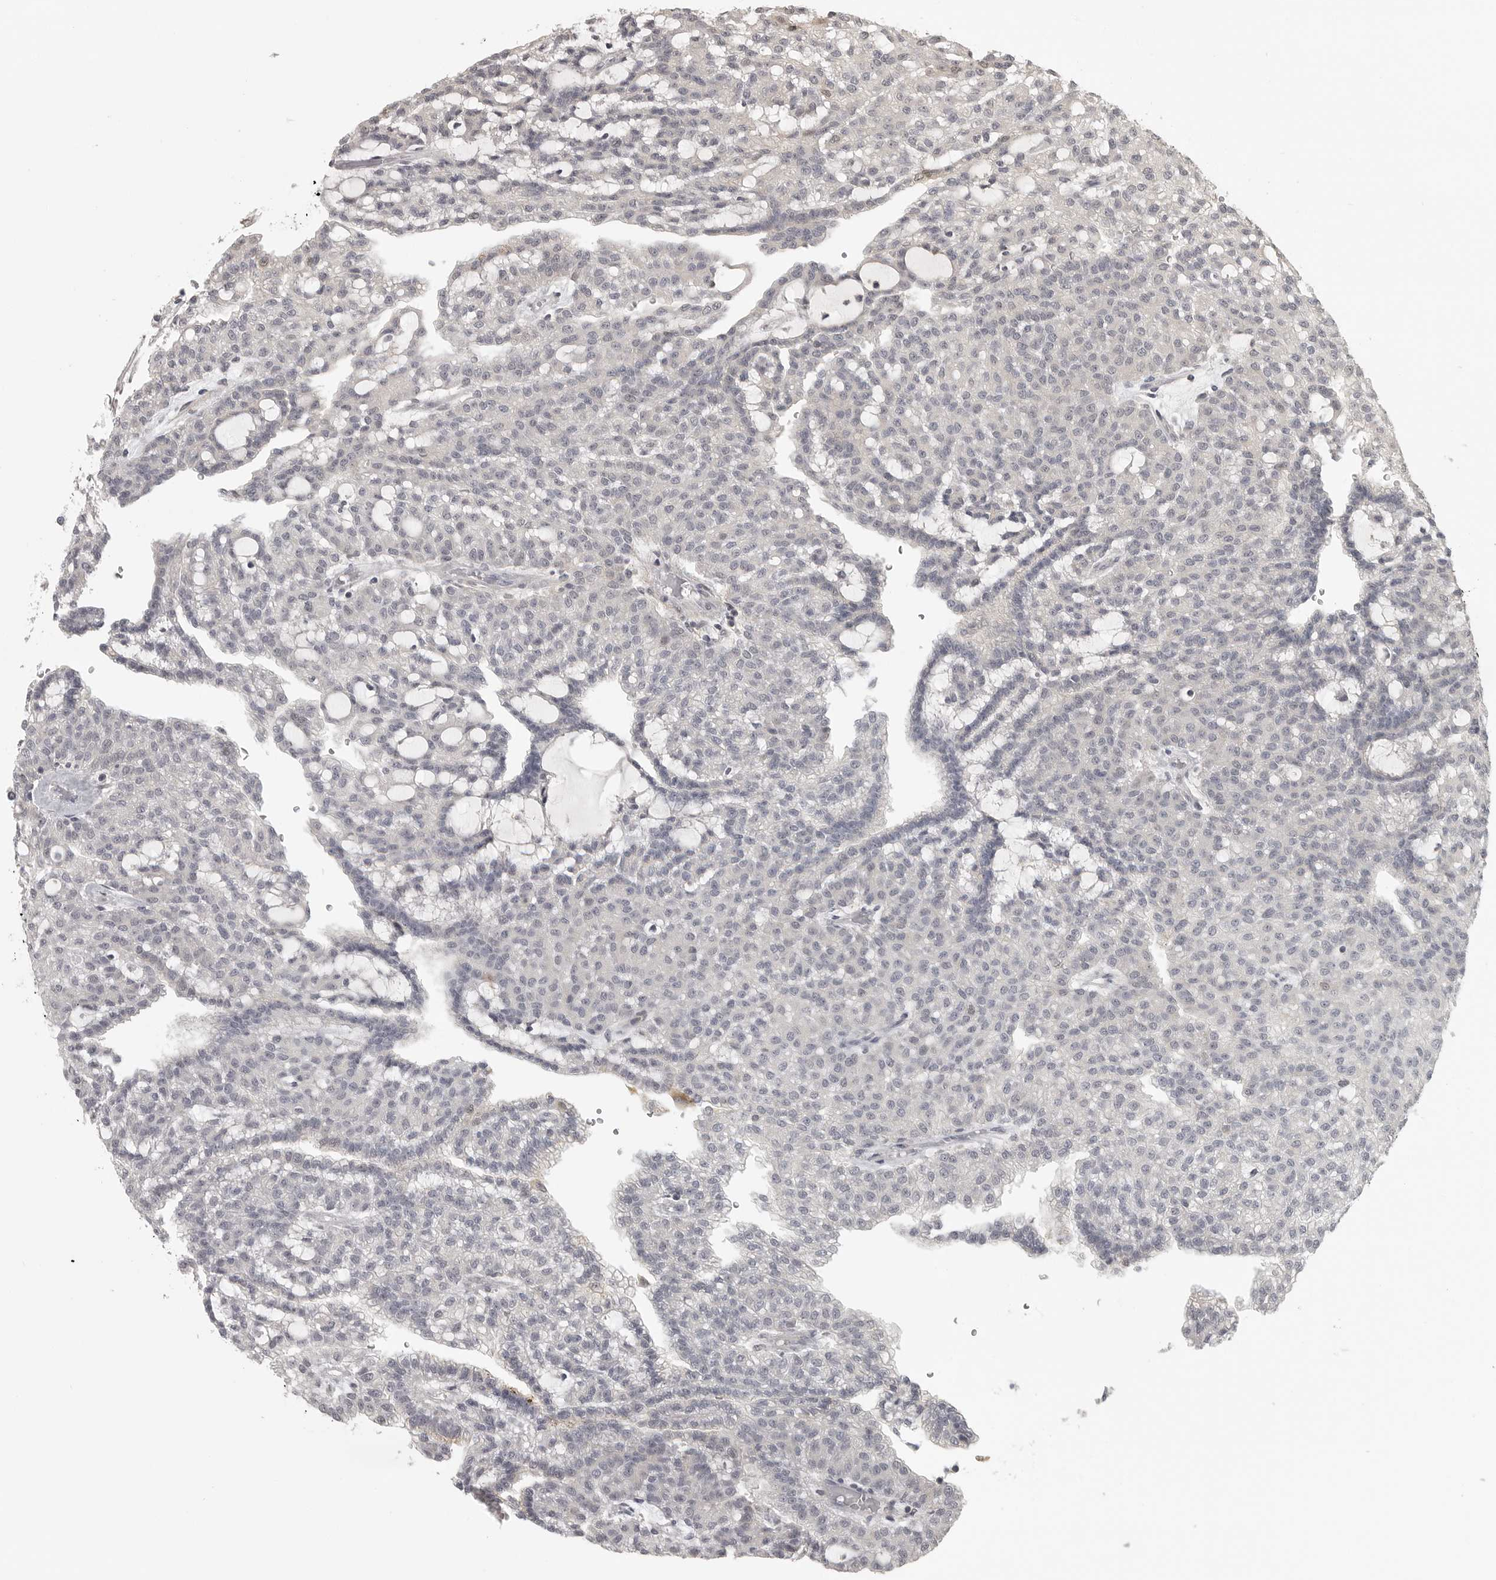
{"staining": {"intensity": "negative", "quantity": "none", "location": "none"}, "tissue": "renal cancer", "cell_type": "Tumor cells", "image_type": "cancer", "snomed": [{"axis": "morphology", "description": "Adenocarcinoma, NOS"}, {"axis": "topography", "description": "Kidney"}], "caption": "This is an IHC image of renal cancer (adenocarcinoma). There is no staining in tumor cells.", "gene": "UROD", "patient": {"sex": "male", "age": 63}}